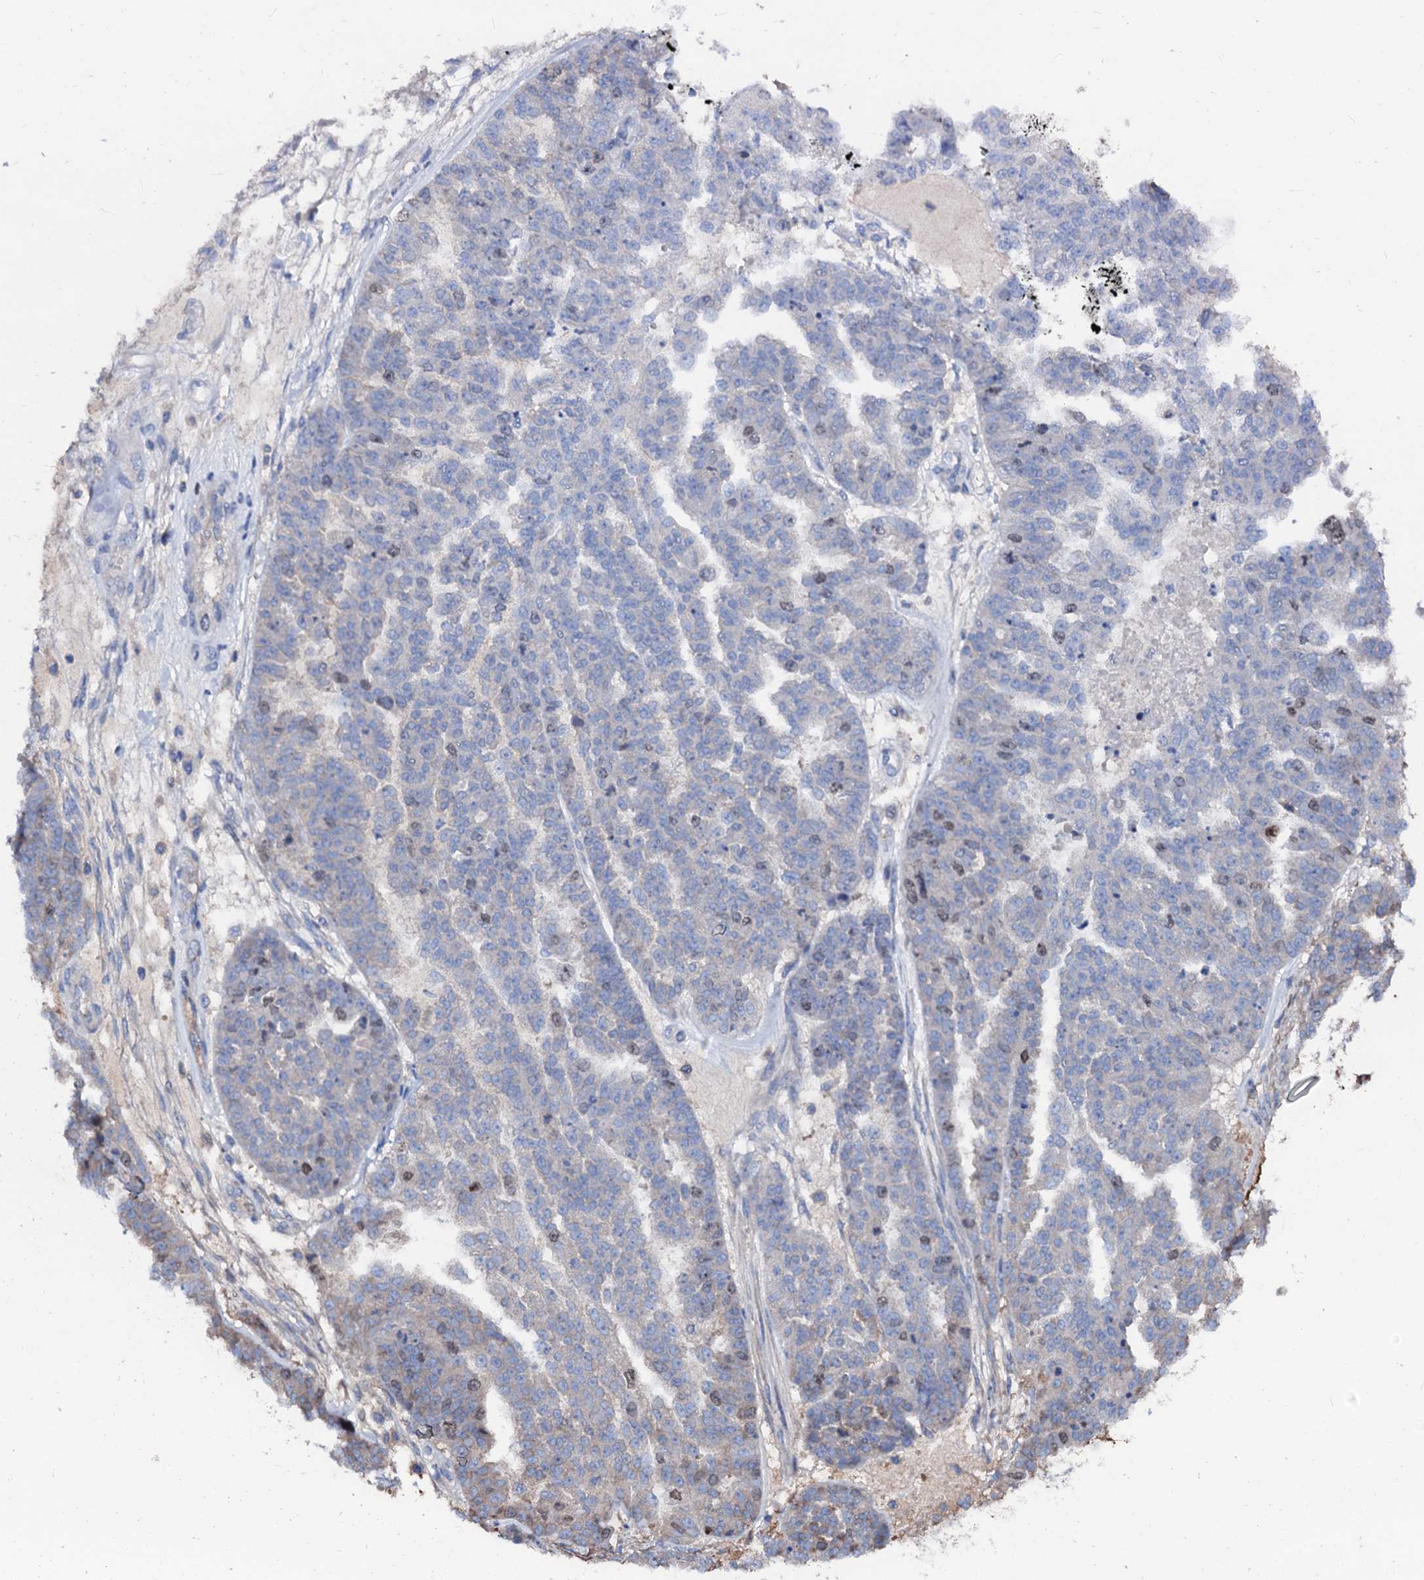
{"staining": {"intensity": "weak", "quantity": "<25%", "location": "cytoplasmic/membranous,nuclear"}, "tissue": "ovarian cancer", "cell_type": "Tumor cells", "image_type": "cancer", "snomed": [{"axis": "morphology", "description": "Cystadenocarcinoma, serous, NOS"}, {"axis": "topography", "description": "Ovary"}], "caption": "Ovarian cancer stained for a protein using immunohistochemistry displays no positivity tumor cells.", "gene": "CSKMT", "patient": {"sex": "female", "age": 58}}